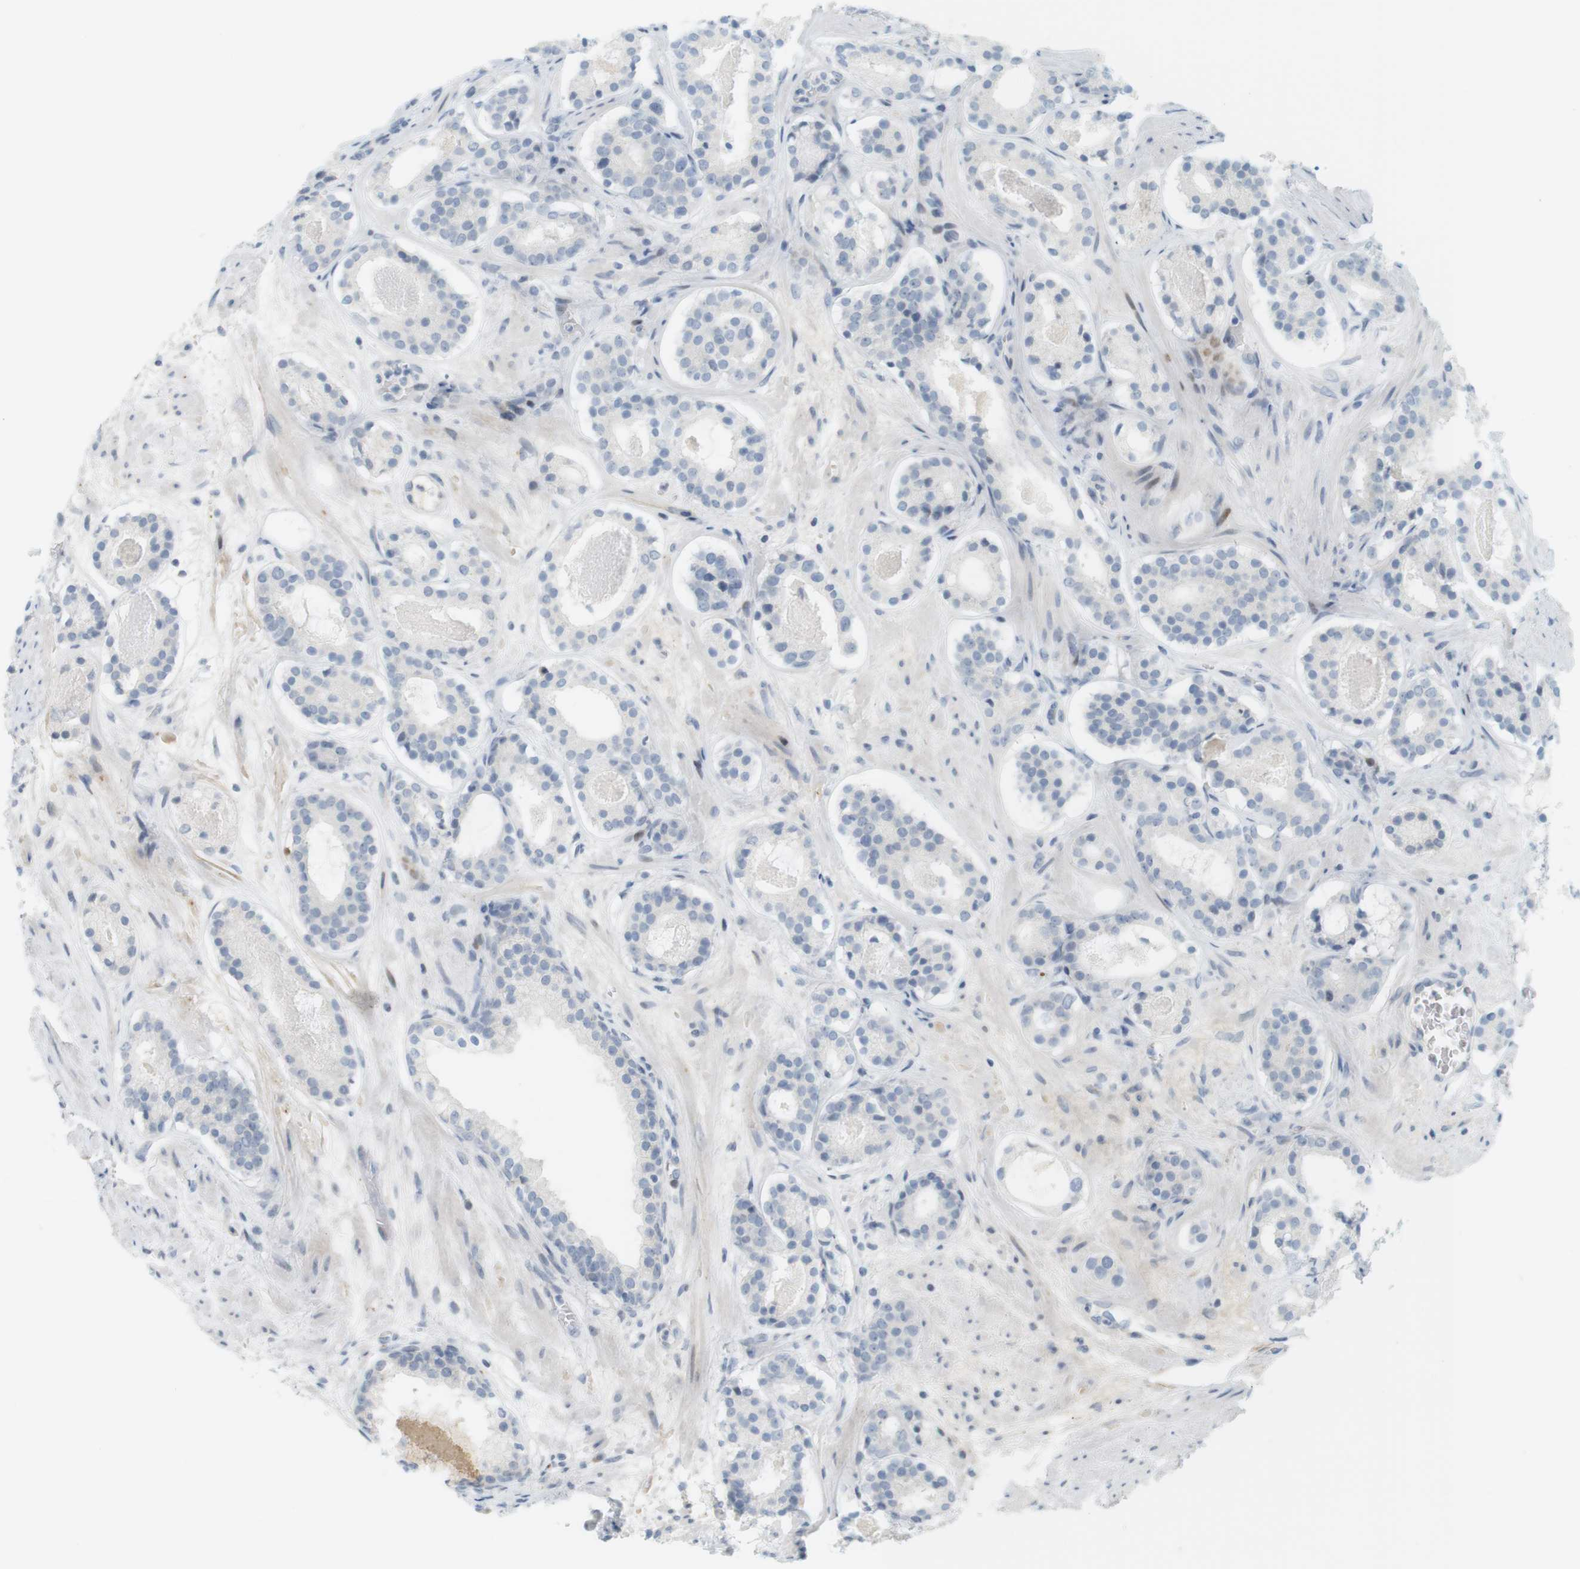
{"staining": {"intensity": "negative", "quantity": "none", "location": "none"}, "tissue": "prostate cancer", "cell_type": "Tumor cells", "image_type": "cancer", "snomed": [{"axis": "morphology", "description": "Adenocarcinoma, Low grade"}, {"axis": "topography", "description": "Prostate"}], "caption": "Immunohistochemistry histopathology image of neoplastic tissue: prostate cancer (low-grade adenocarcinoma) stained with DAB (3,3'-diaminobenzidine) displays no significant protein staining in tumor cells.", "gene": "DMC1", "patient": {"sex": "male", "age": 69}}